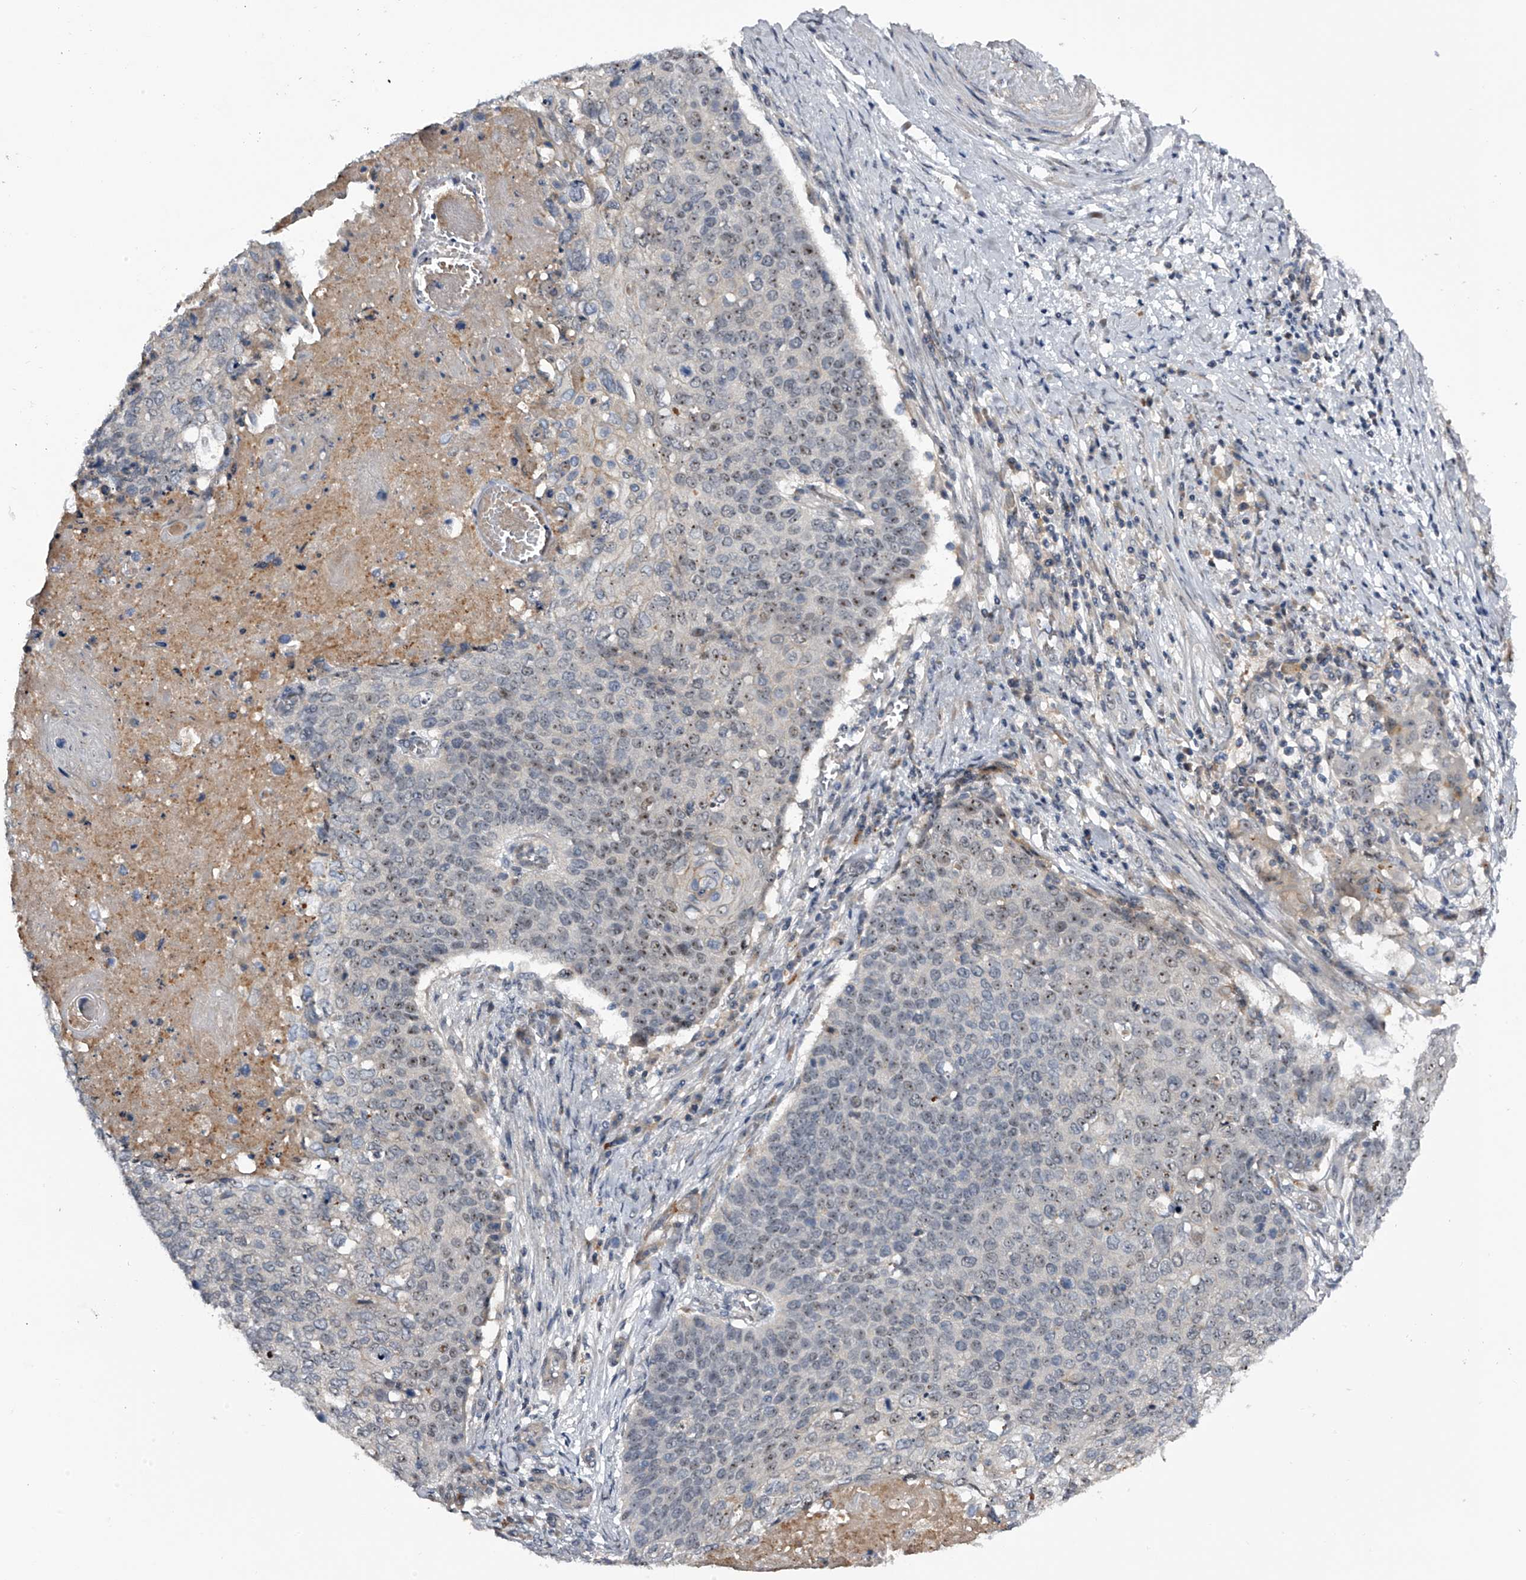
{"staining": {"intensity": "weak", "quantity": "25%-75%", "location": "nuclear"}, "tissue": "cervical cancer", "cell_type": "Tumor cells", "image_type": "cancer", "snomed": [{"axis": "morphology", "description": "Squamous cell carcinoma, NOS"}, {"axis": "topography", "description": "Cervix"}], "caption": "A brown stain labels weak nuclear positivity of a protein in human cervical squamous cell carcinoma tumor cells.", "gene": "MDN1", "patient": {"sex": "female", "age": 39}}